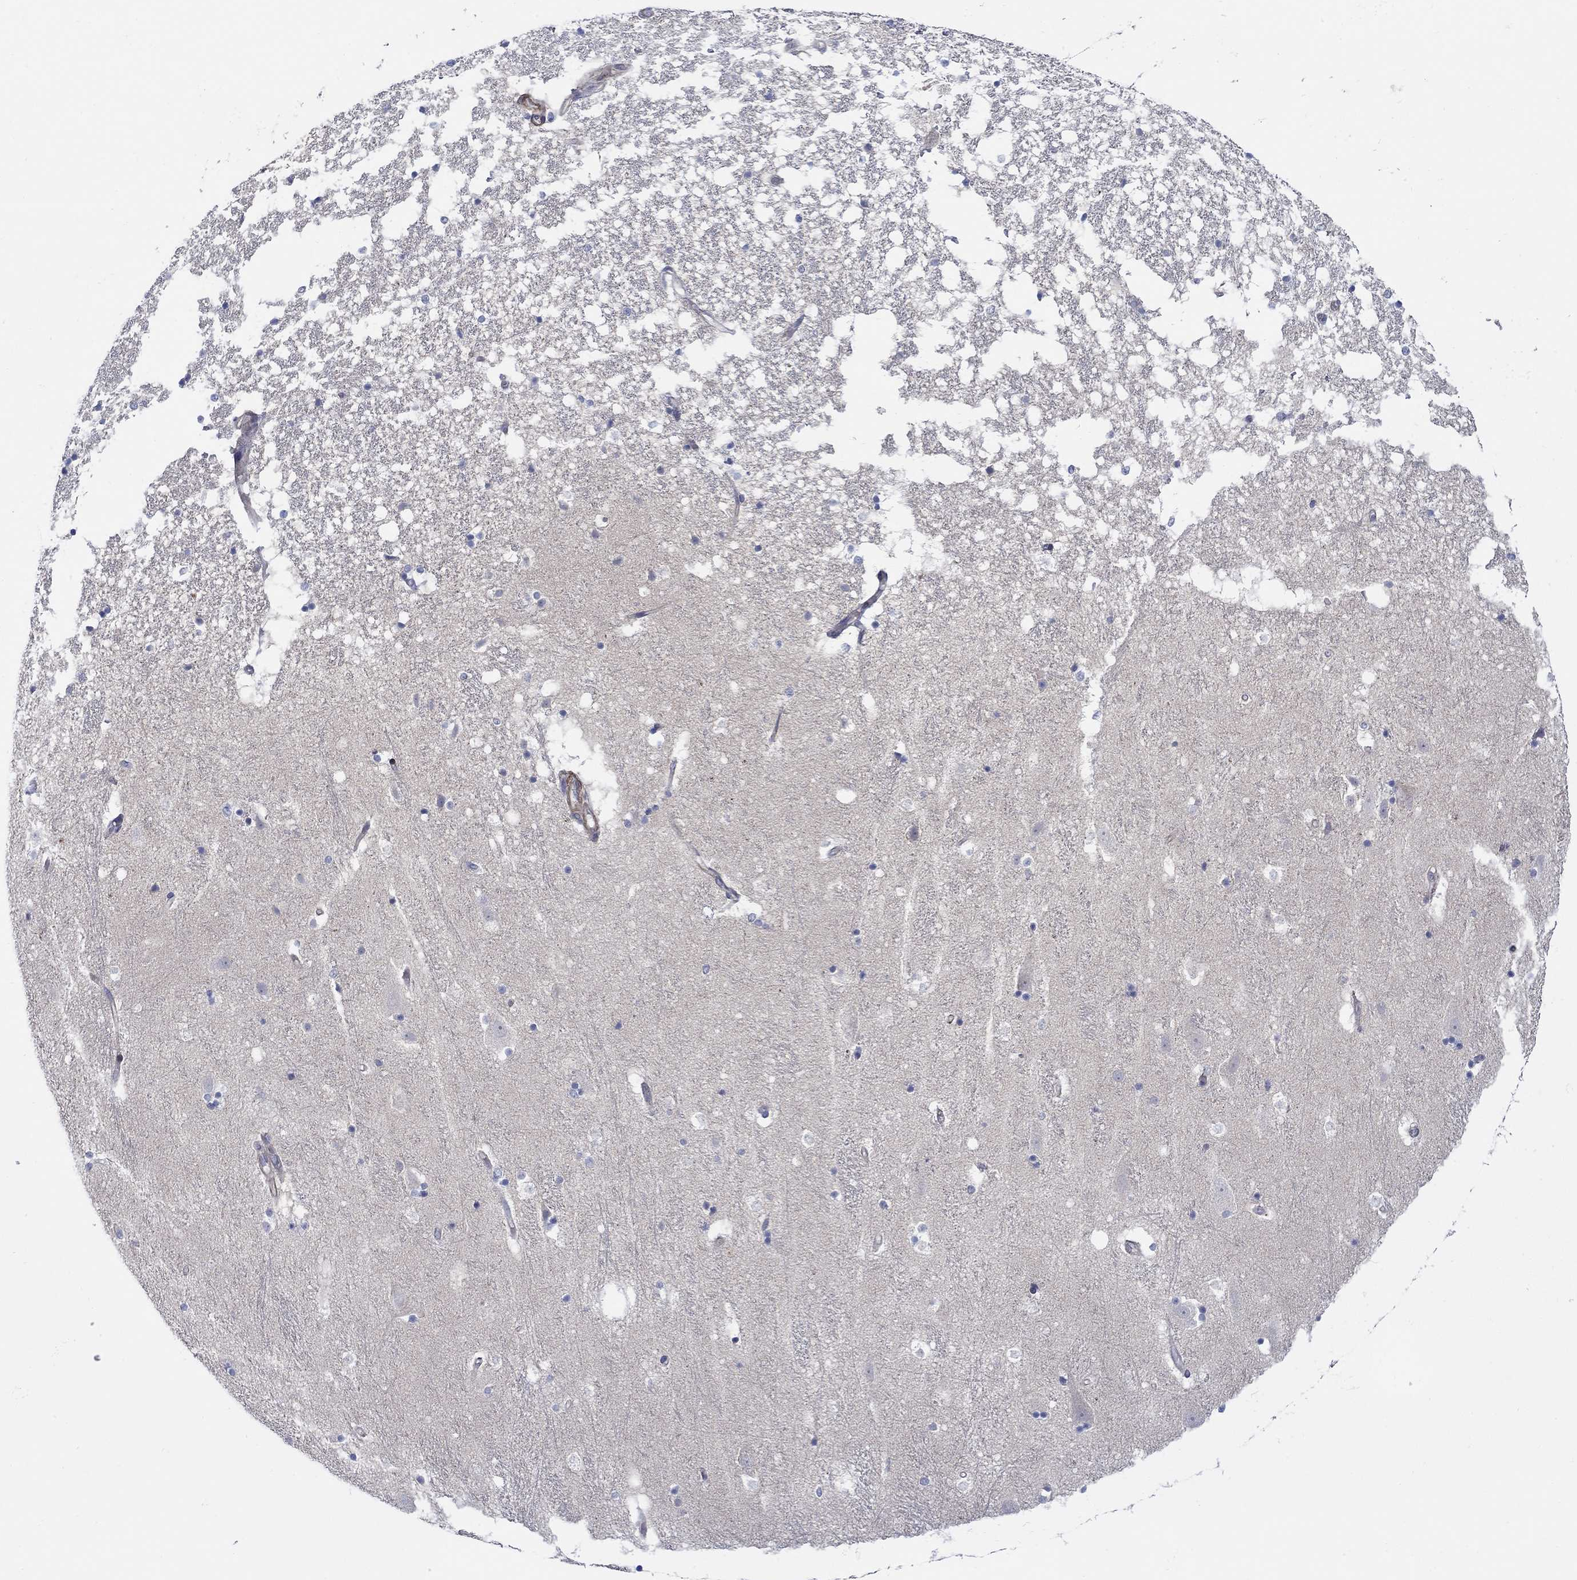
{"staining": {"intensity": "negative", "quantity": "none", "location": "none"}, "tissue": "hippocampus", "cell_type": "Glial cells", "image_type": "normal", "snomed": [{"axis": "morphology", "description": "Normal tissue, NOS"}, {"axis": "topography", "description": "Hippocampus"}], "caption": "DAB (3,3'-diaminobenzidine) immunohistochemical staining of normal human hippocampus reveals no significant expression in glial cells.", "gene": "SCN7A", "patient": {"sex": "male", "age": 49}}